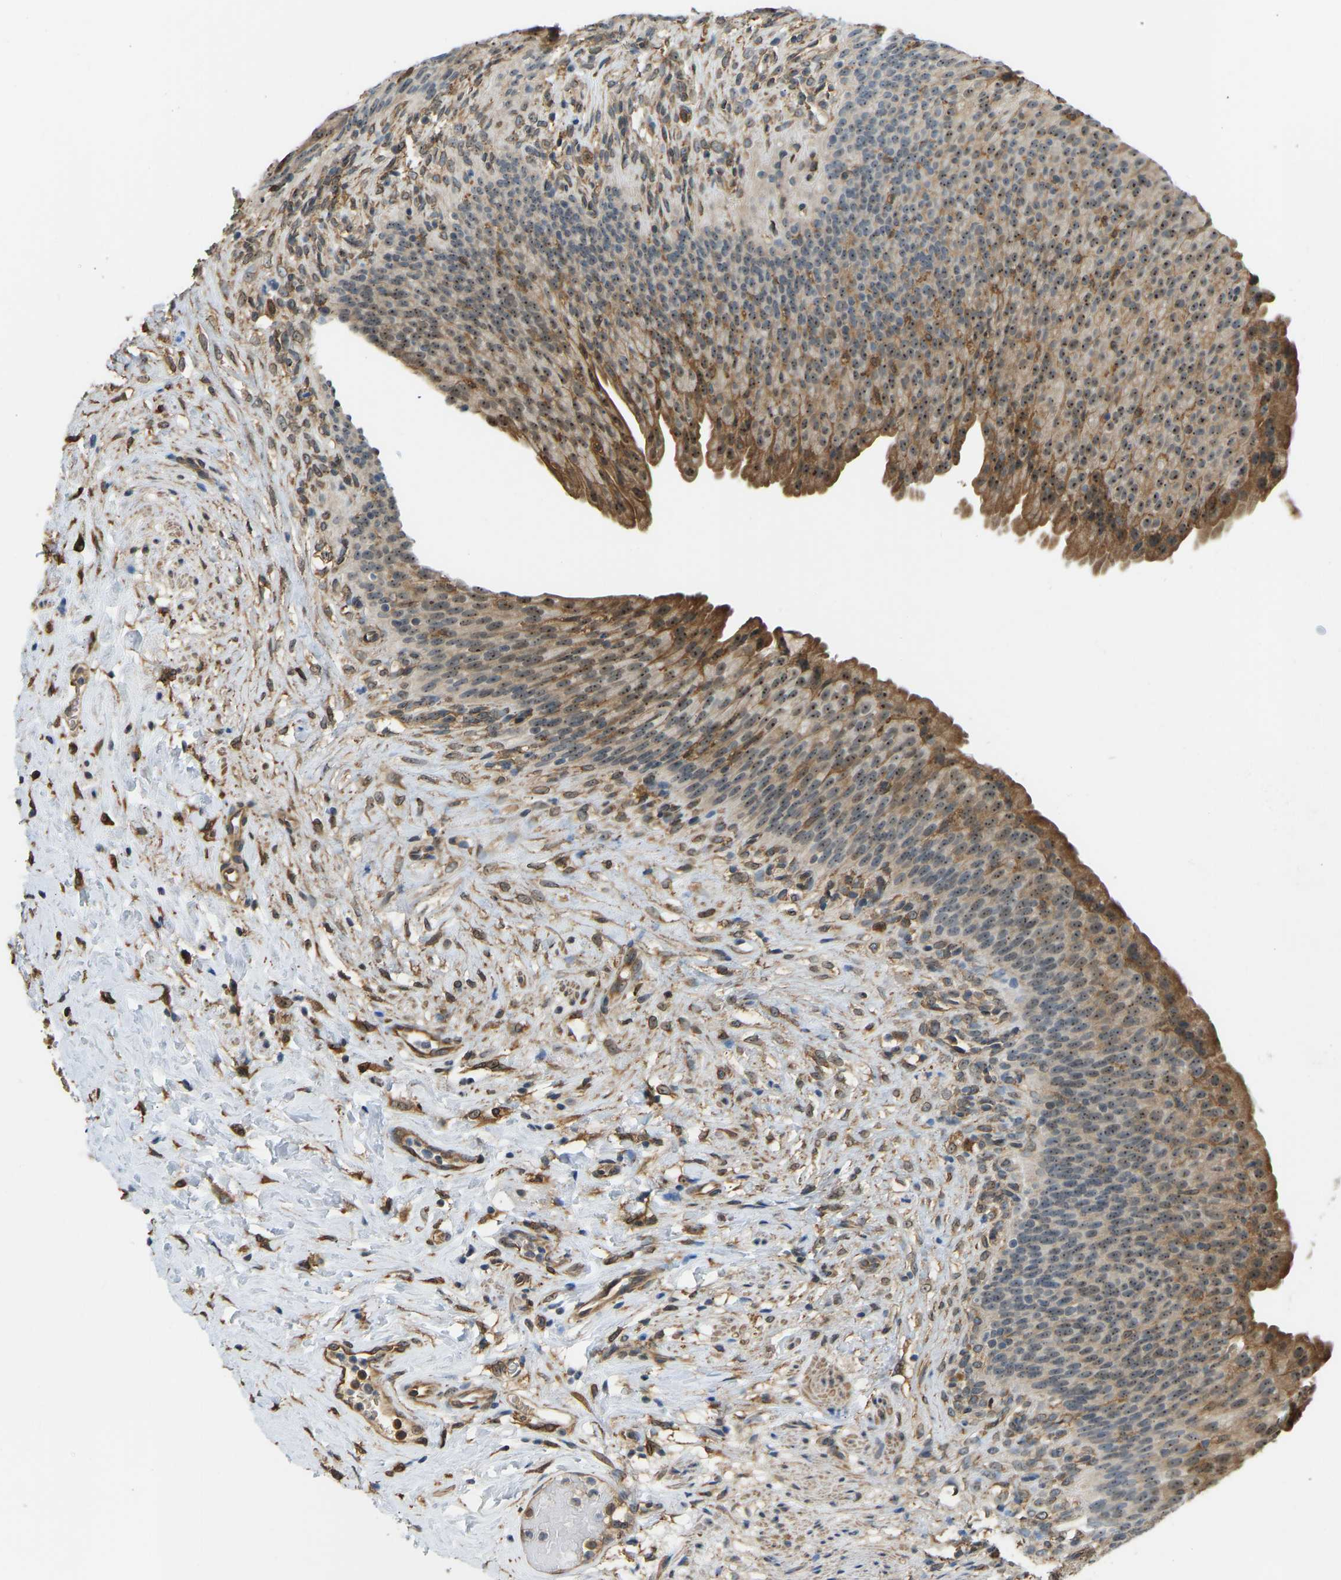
{"staining": {"intensity": "moderate", "quantity": ">75%", "location": "cytoplasmic/membranous,nuclear"}, "tissue": "urinary bladder", "cell_type": "Urothelial cells", "image_type": "normal", "snomed": [{"axis": "morphology", "description": "Normal tissue, NOS"}, {"axis": "topography", "description": "Urinary bladder"}], "caption": "A high-resolution image shows immunohistochemistry staining of unremarkable urinary bladder, which displays moderate cytoplasmic/membranous,nuclear expression in about >75% of urothelial cells. (brown staining indicates protein expression, while blue staining denotes nuclei).", "gene": "OS9", "patient": {"sex": "female", "age": 79}}